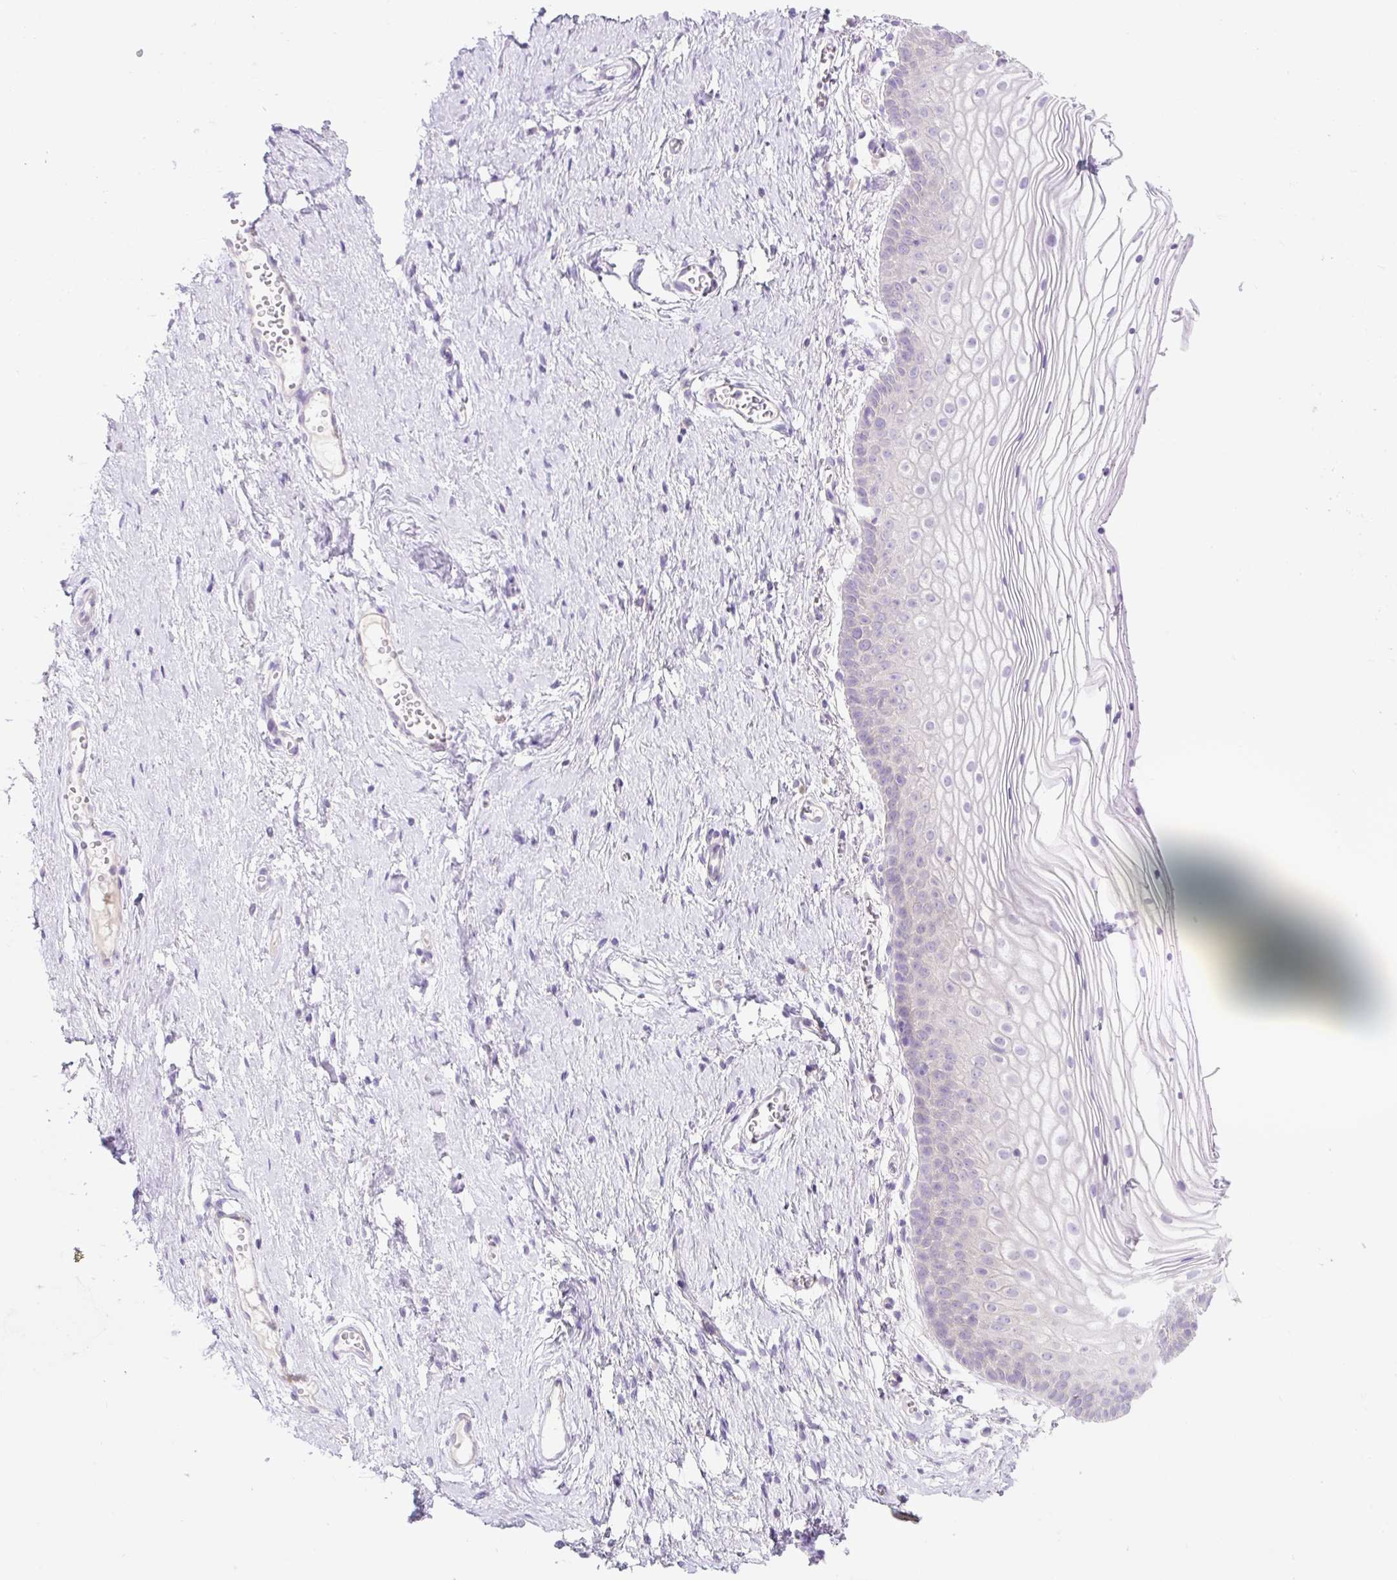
{"staining": {"intensity": "weak", "quantity": "<25%", "location": "cytoplasmic/membranous"}, "tissue": "vagina", "cell_type": "Squamous epithelial cells", "image_type": "normal", "snomed": [{"axis": "morphology", "description": "Normal tissue, NOS"}, {"axis": "topography", "description": "Vagina"}], "caption": "High power microscopy image of an immunohistochemistry (IHC) photomicrograph of benign vagina, revealing no significant positivity in squamous epithelial cells.", "gene": "CELF6", "patient": {"sex": "female", "age": 56}}